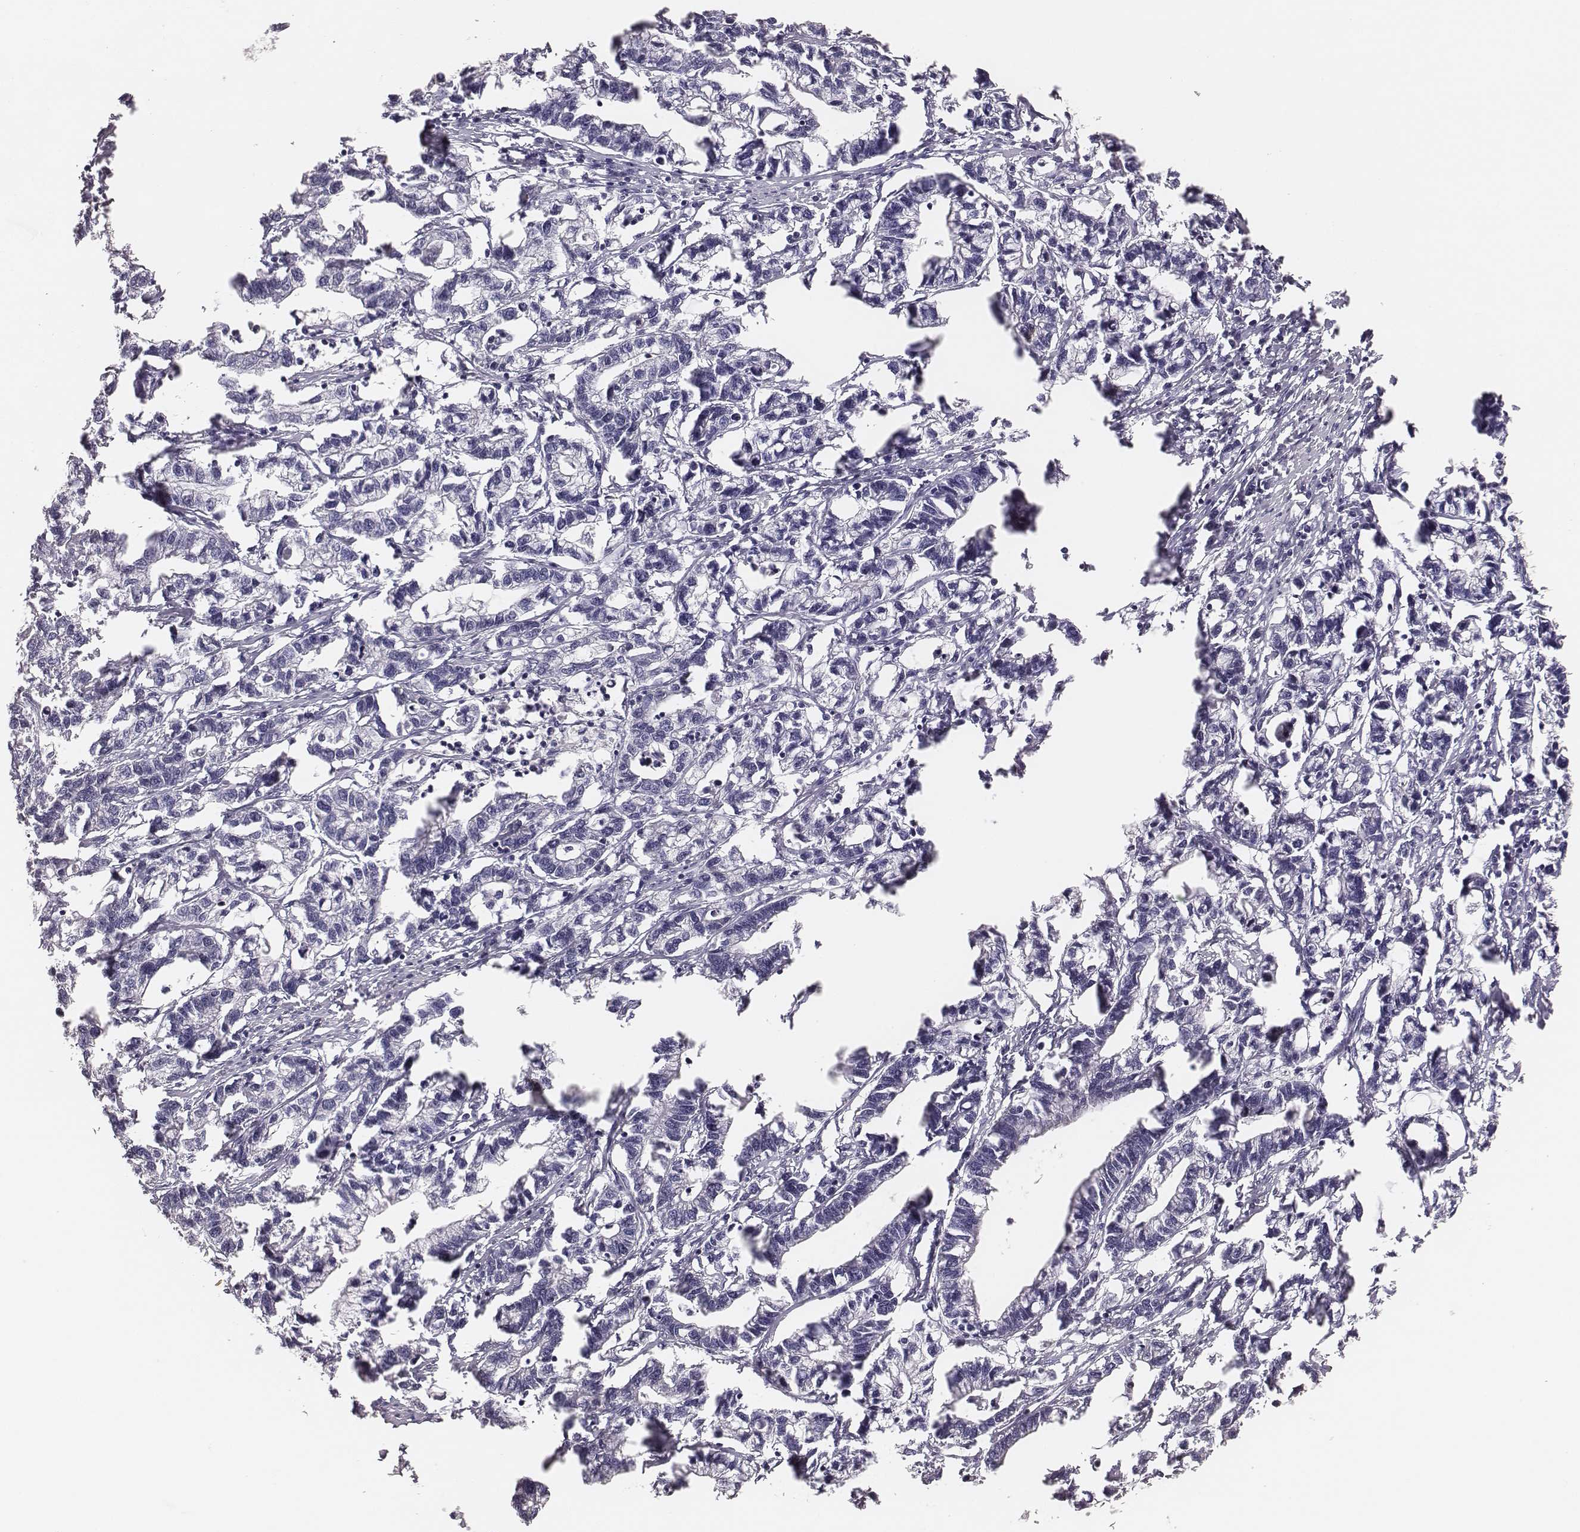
{"staining": {"intensity": "negative", "quantity": "none", "location": "none"}, "tissue": "stomach cancer", "cell_type": "Tumor cells", "image_type": "cancer", "snomed": [{"axis": "morphology", "description": "Adenocarcinoma, NOS"}, {"axis": "topography", "description": "Stomach"}], "caption": "IHC histopathology image of neoplastic tissue: human stomach cancer stained with DAB reveals no significant protein staining in tumor cells.", "gene": "MYH6", "patient": {"sex": "male", "age": 83}}